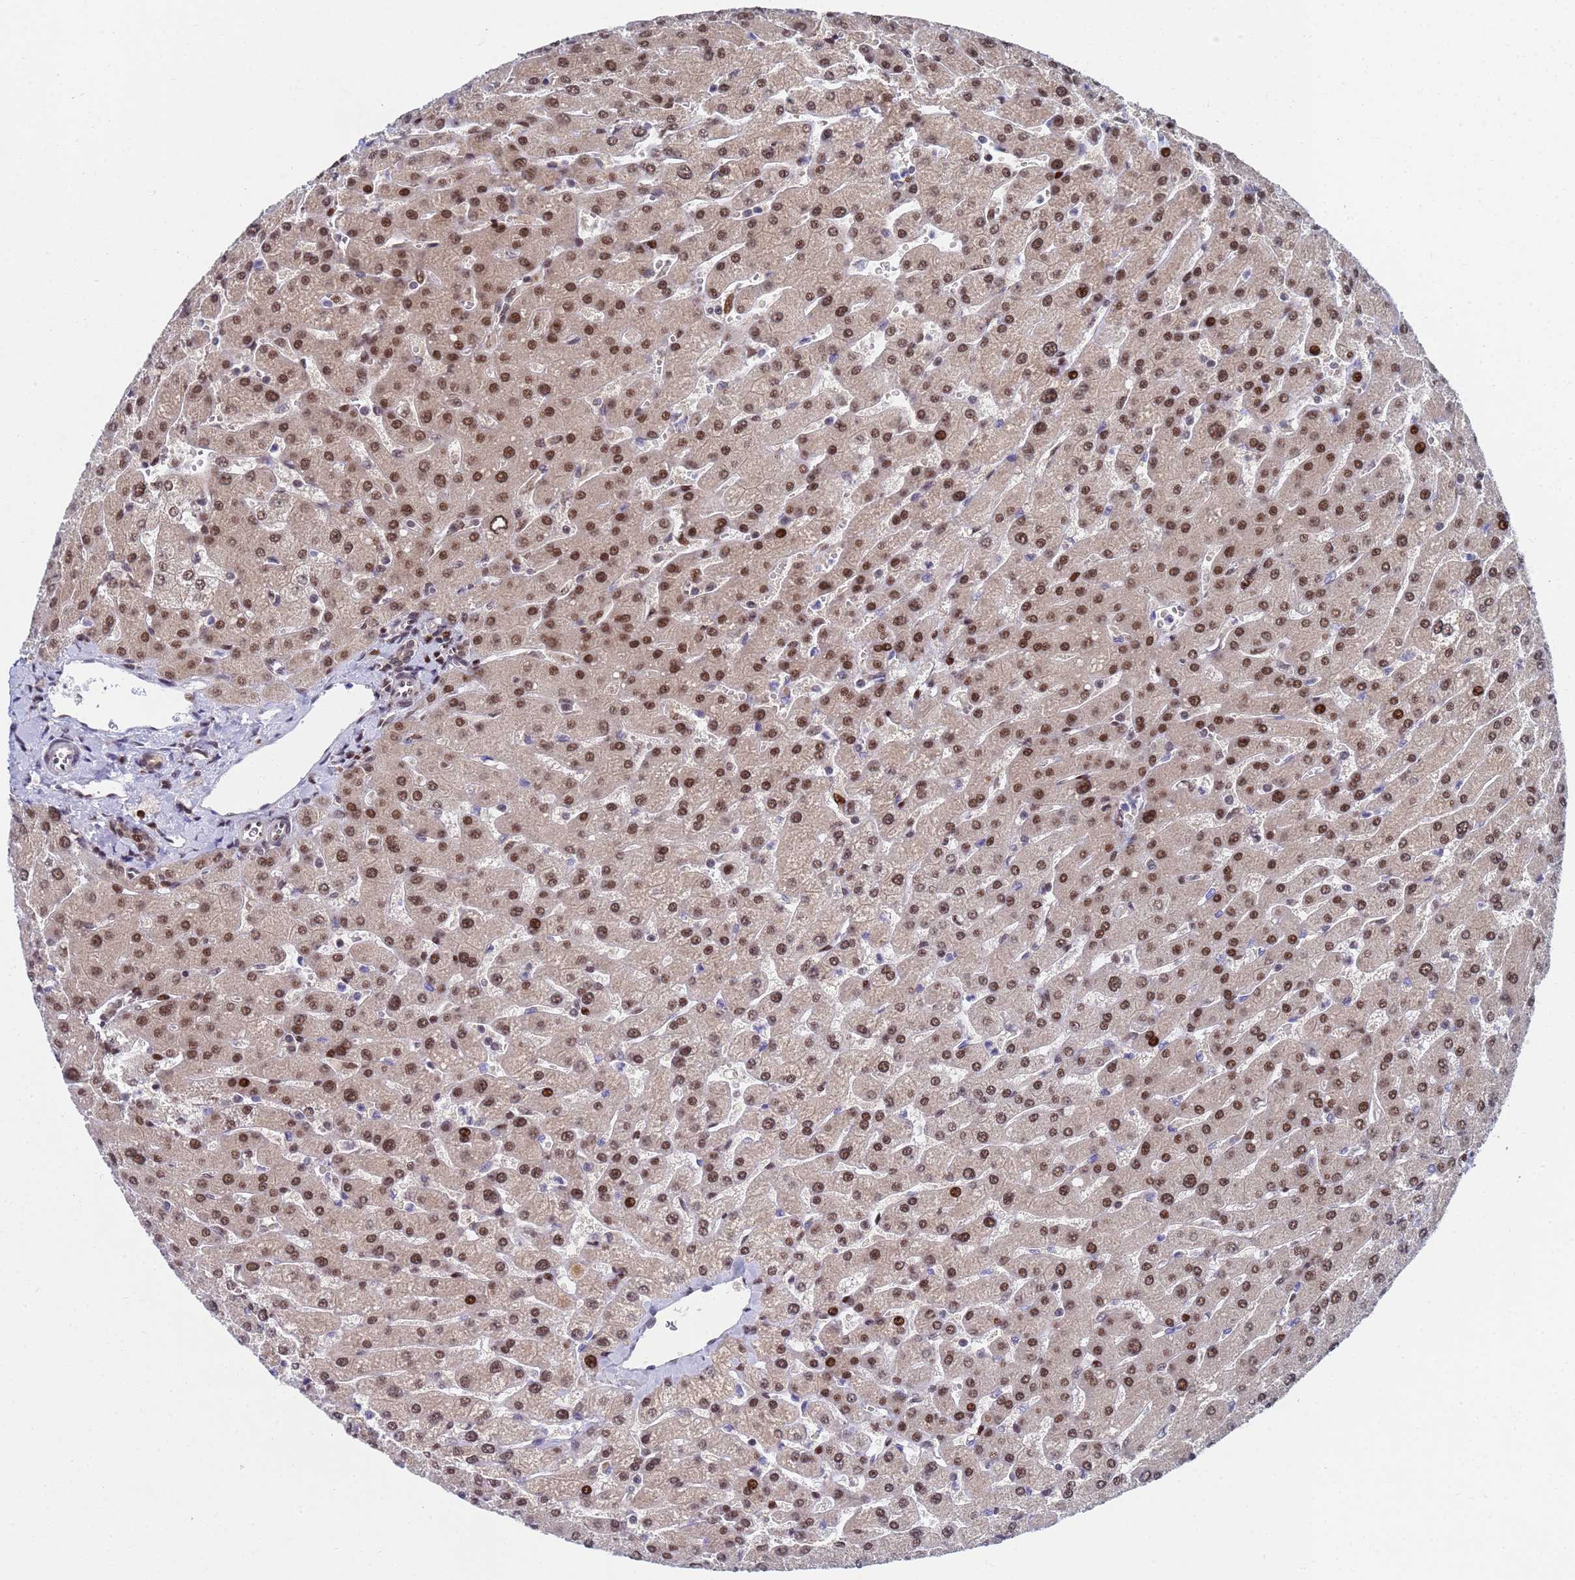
{"staining": {"intensity": "moderate", "quantity": ">75%", "location": "nuclear"}, "tissue": "liver", "cell_type": "Cholangiocytes", "image_type": "normal", "snomed": [{"axis": "morphology", "description": "Normal tissue, NOS"}, {"axis": "topography", "description": "Liver"}], "caption": "This image exhibits immunohistochemistry staining of normal liver, with medium moderate nuclear staining in about >75% of cholangiocytes.", "gene": "AP5Z1", "patient": {"sex": "male", "age": 55}}